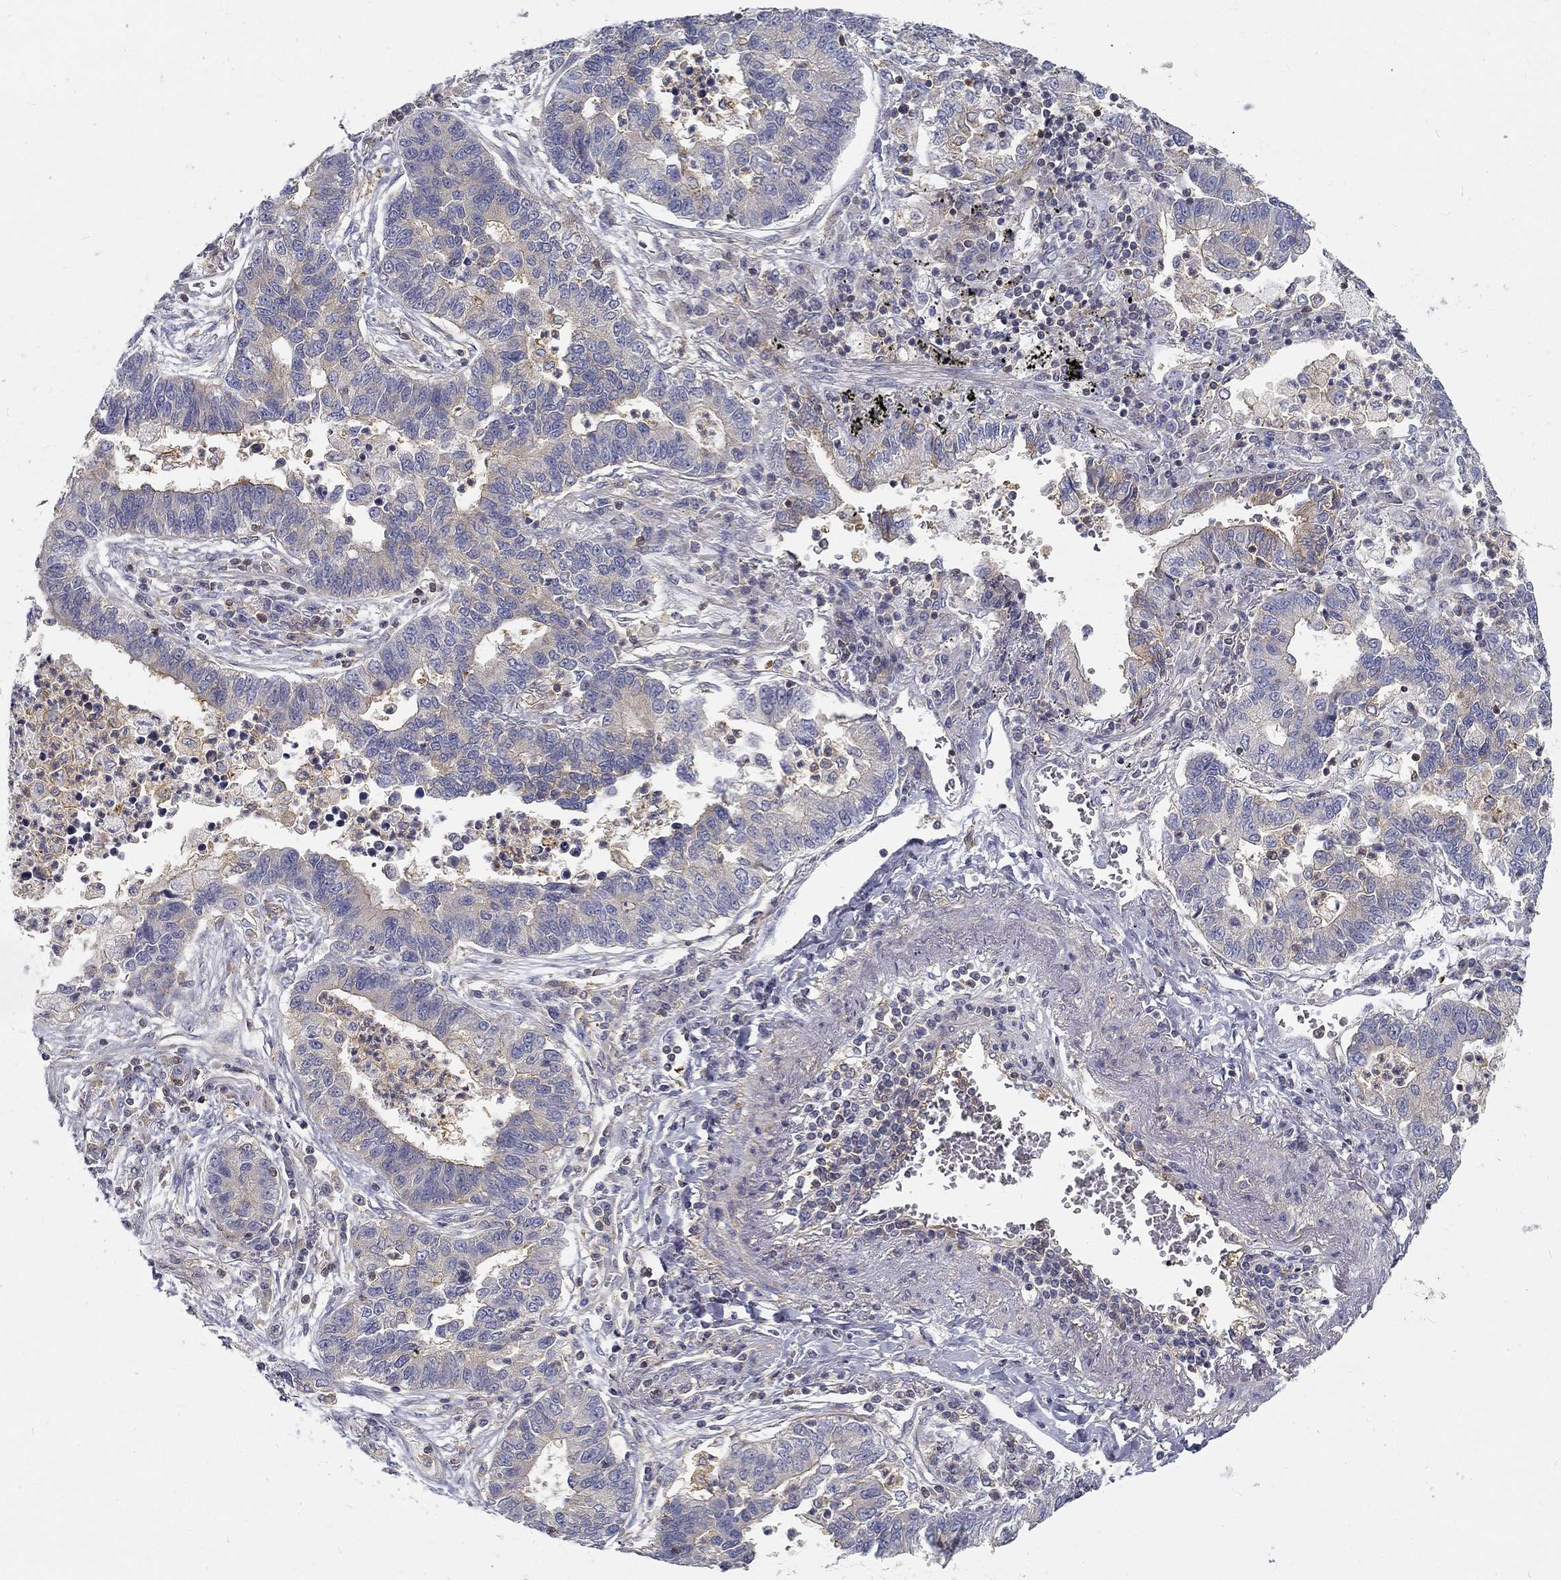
{"staining": {"intensity": "negative", "quantity": "none", "location": "none"}, "tissue": "lung cancer", "cell_type": "Tumor cells", "image_type": "cancer", "snomed": [{"axis": "morphology", "description": "Adenocarcinoma, NOS"}, {"axis": "topography", "description": "Lung"}], "caption": "This is an immunohistochemistry histopathology image of human adenocarcinoma (lung). There is no expression in tumor cells.", "gene": "MTMR11", "patient": {"sex": "female", "age": 57}}